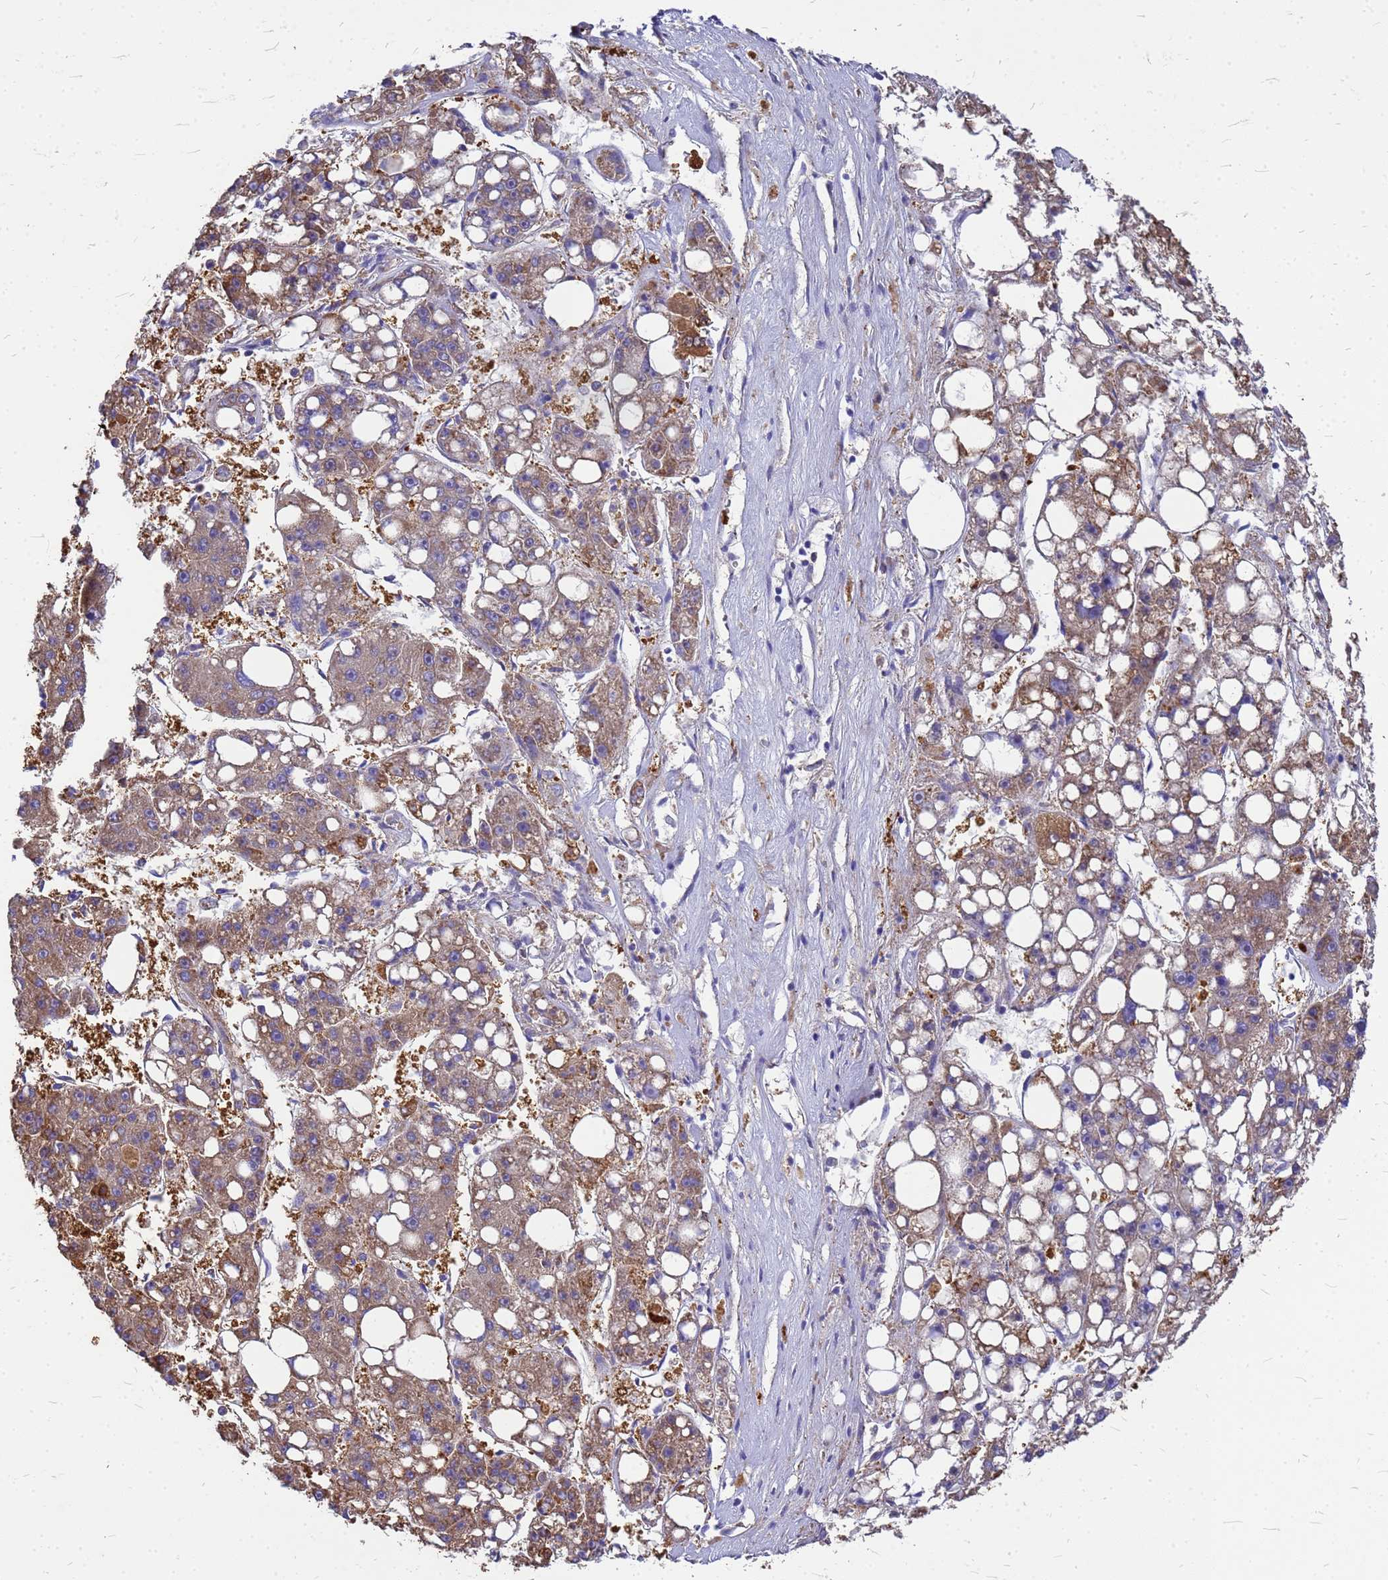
{"staining": {"intensity": "moderate", "quantity": "<25%", "location": "cytoplasmic/membranous"}, "tissue": "liver cancer", "cell_type": "Tumor cells", "image_type": "cancer", "snomed": [{"axis": "morphology", "description": "Carcinoma, Hepatocellular, NOS"}, {"axis": "topography", "description": "Liver"}], "caption": "Liver cancer stained with DAB (3,3'-diaminobenzidine) IHC displays low levels of moderate cytoplasmic/membranous positivity in about <25% of tumor cells.", "gene": "GID4", "patient": {"sex": "female", "age": 61}}